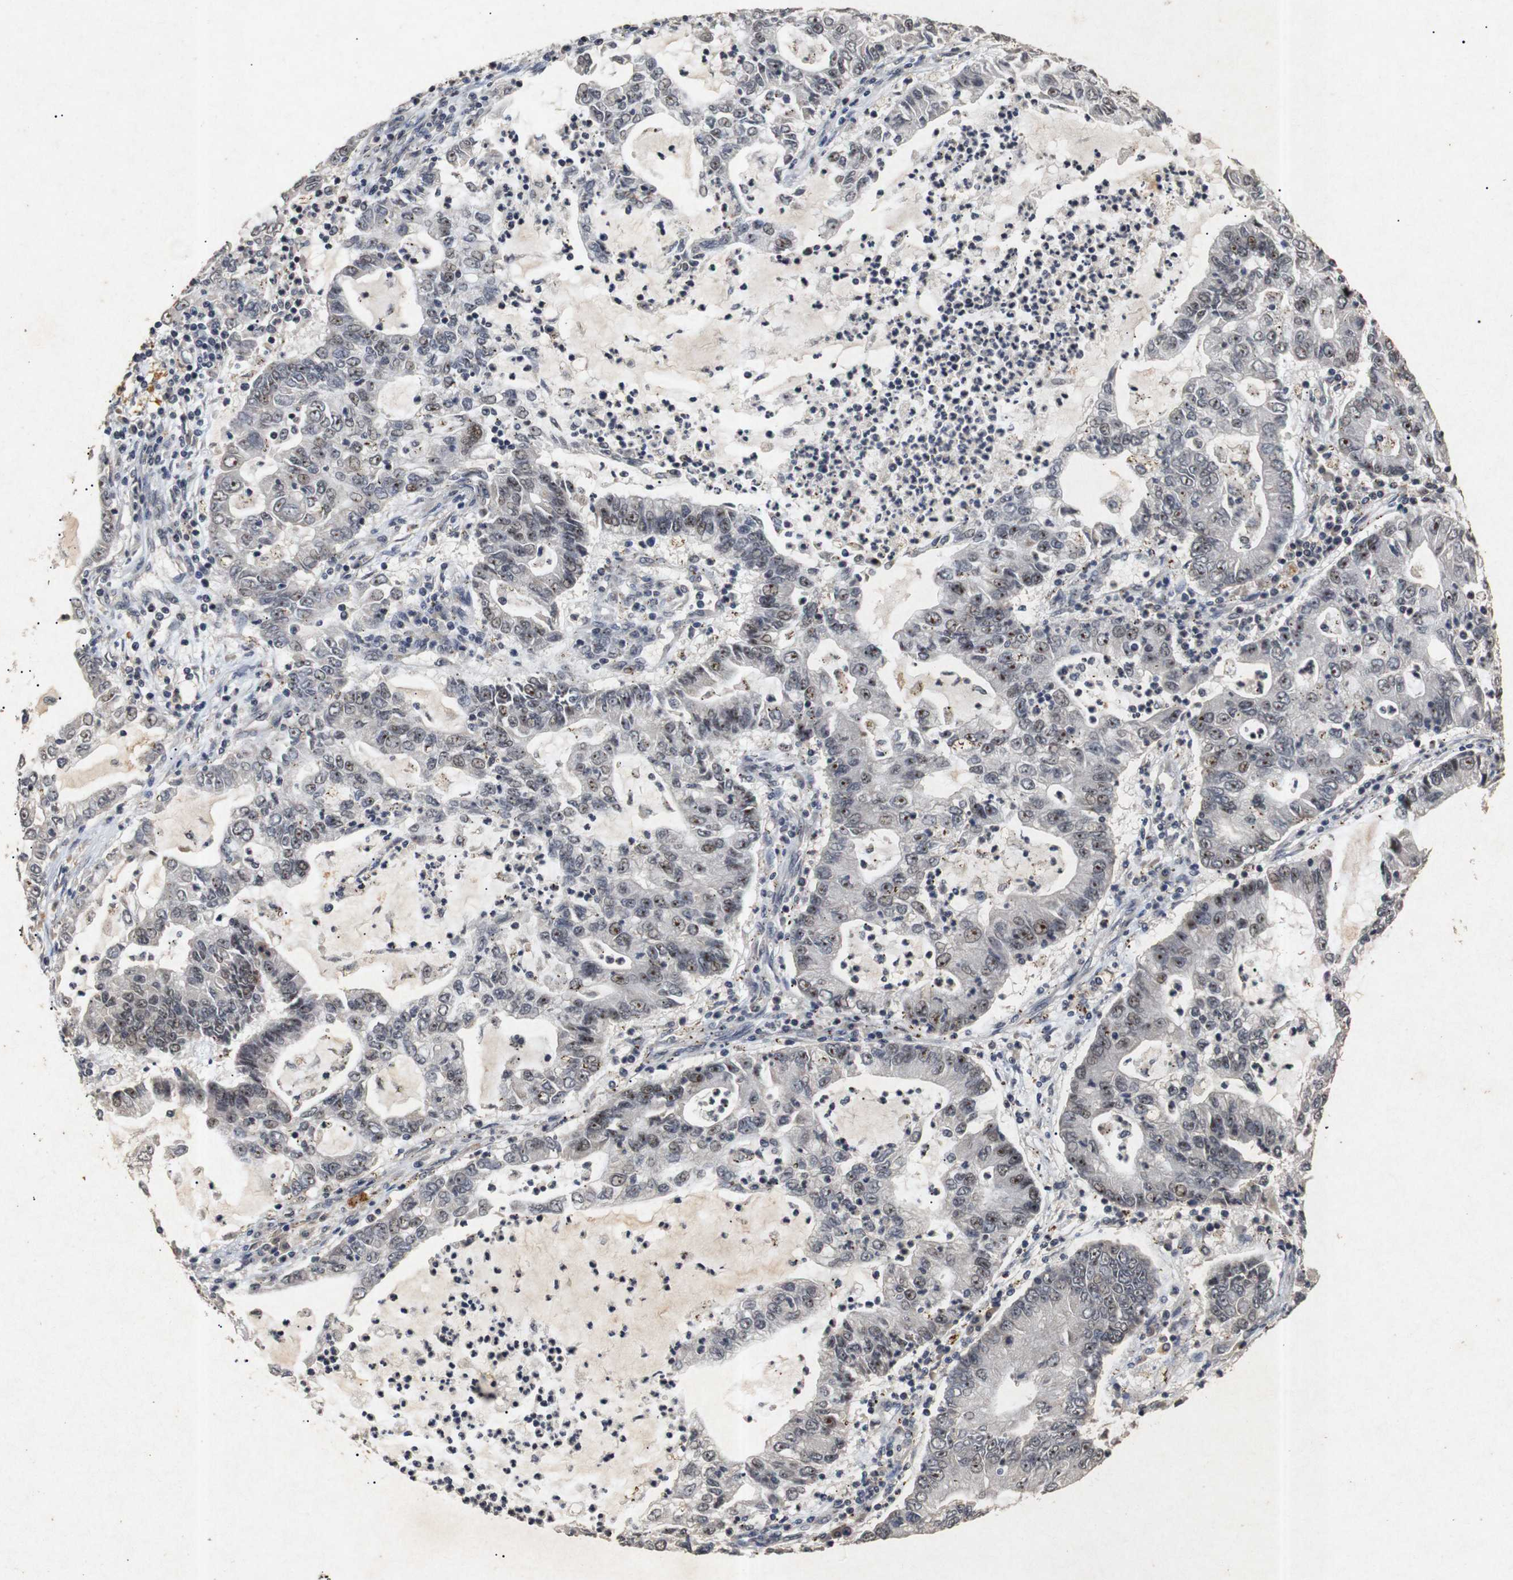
{"staining": {"intensity": "moderate", "quantity": "25%-75%", "location": "nuclear"}, "tissue": "lung cancer", "cell_type": "Tumor cells", "image_type": "cancer", "snomed": [{"axis": "morphology", "description": "Adenocarcinoma, NOS"}, {"axis": "topography", "description": "Lung"}], "caption": "Lung adenocarcinoma was stained to show a protein in brown. There is medium levels of moderate nuclear positivity in approximately 25%-75% of tumor cells.", "gene": "PARN", "patient": {"sex": "female", "age": 51}}